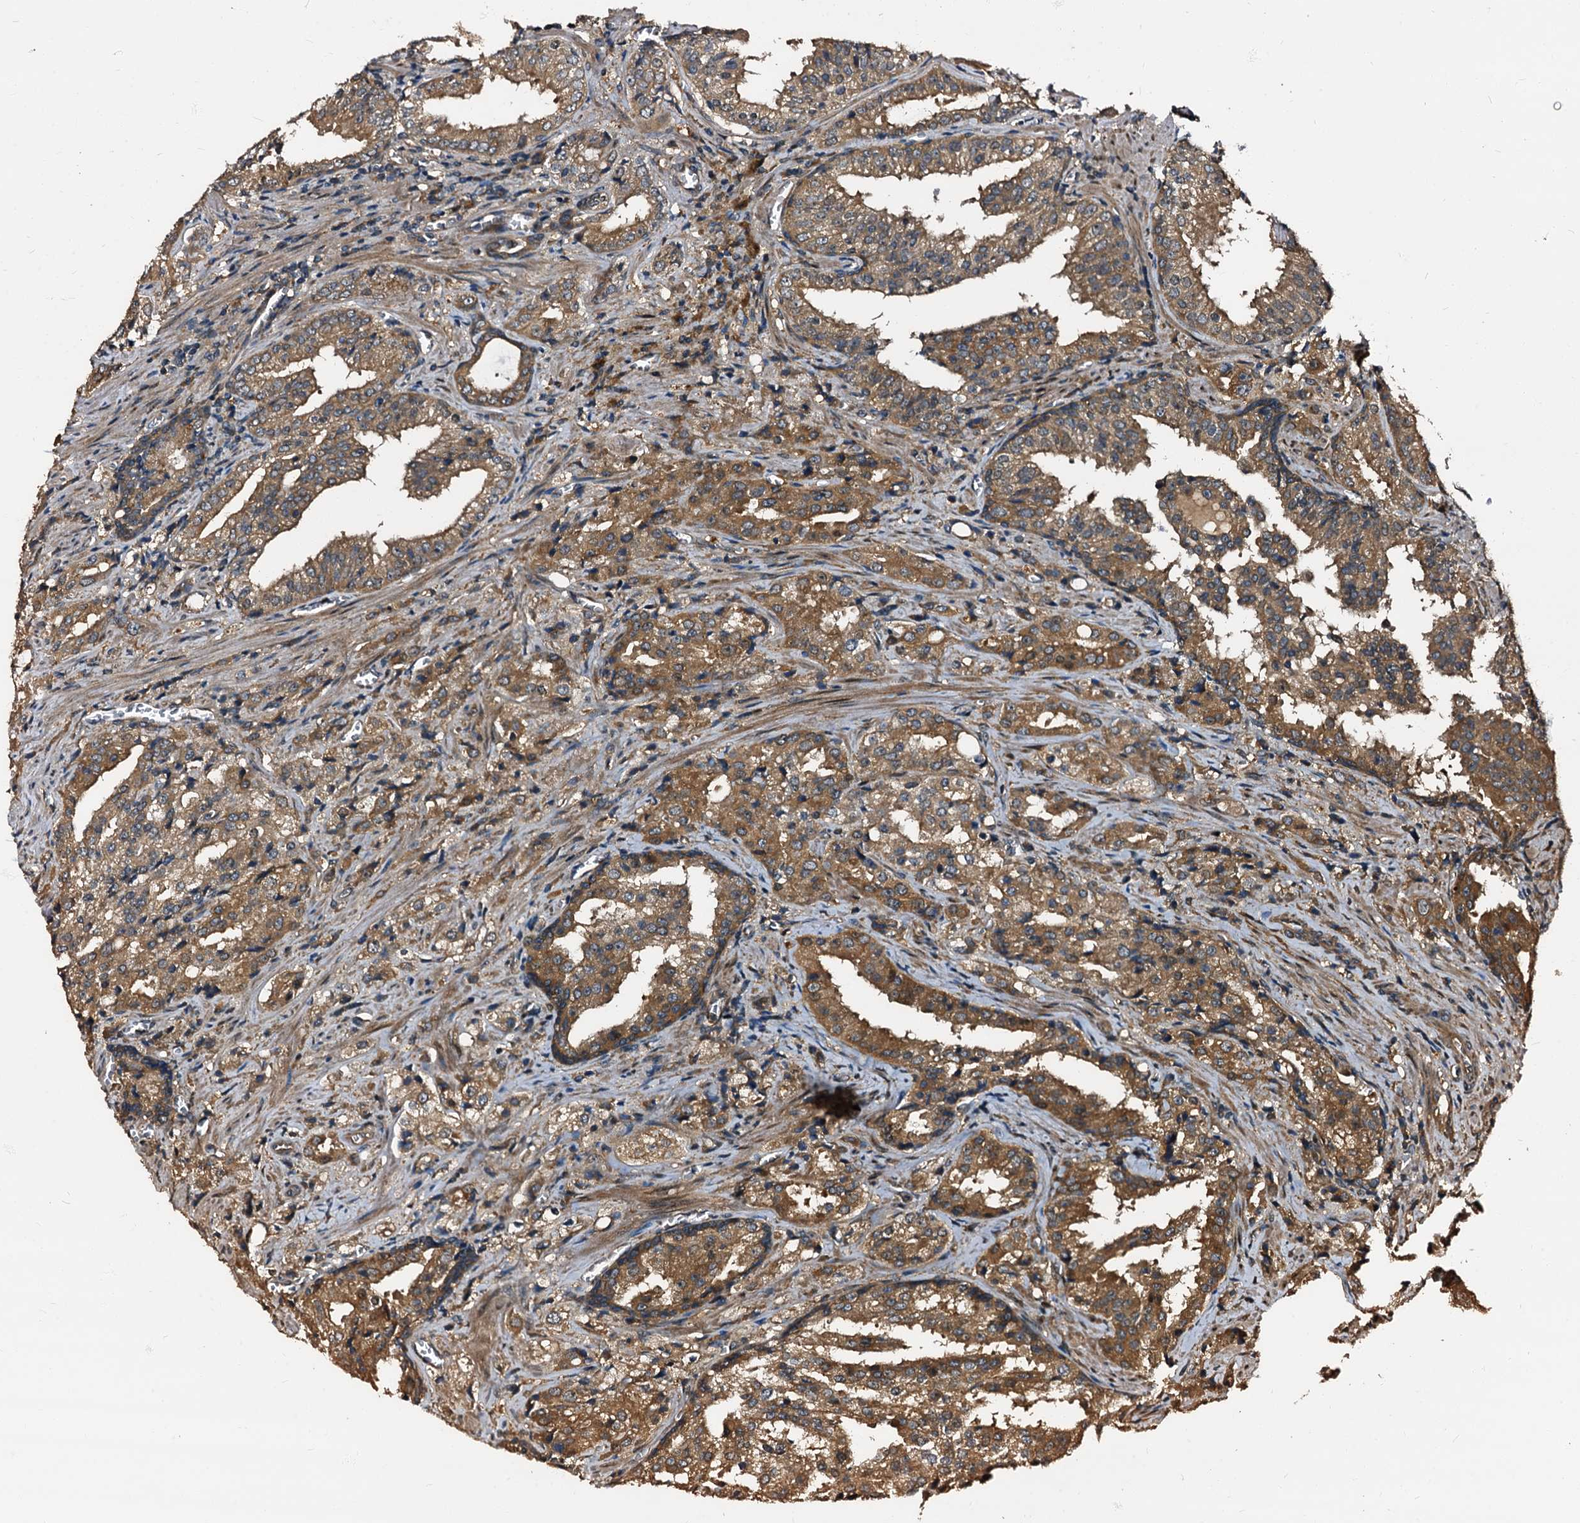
{"staining": {"intensity": "moderate", "quantity": ">75%", "location": "cytoplasmic/membranous"}, "tissue": "prostate cancer", "cell_type": "Tumor cells", "image_type": "cancer", "snomed": [{"axis": "morphology", "description": "Adenocarcinoma, High grade"}, {"axis": "topography", "description": "Prostate"}], "caption": "This photomicrograph exhibits IHC staining of human adenocarcinoma (high-grade) (prostate), with medium moderate cytoplasmic/membranous positivity in about >75% of tumor cells.", "gene": "PEX5", "patient": {"sex": "male", "age": 68}}